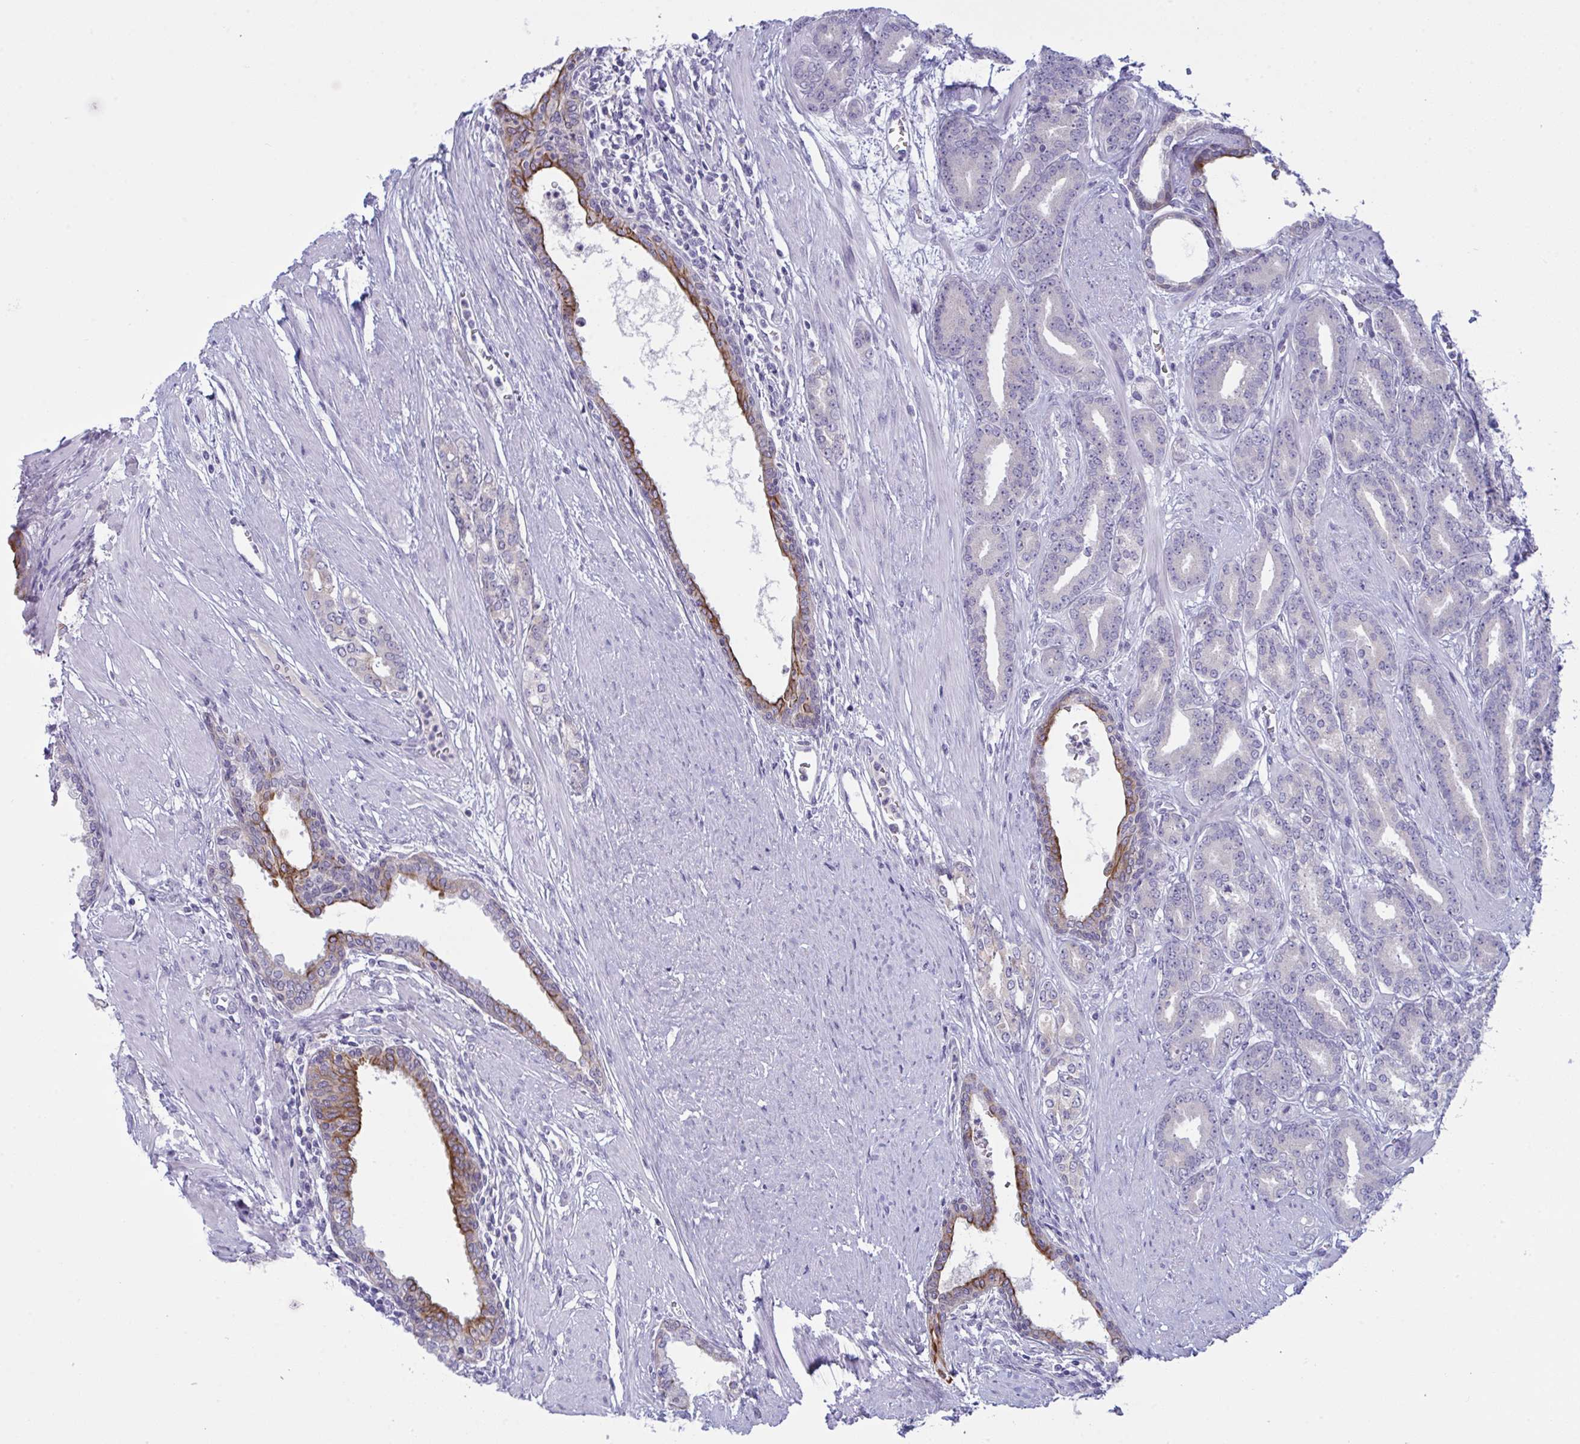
{"staining": {"intensity": "negative", "quantity": "none", "location": "none"}, "tissue": "prostate cancer", "cell_type": "Tumor cells", "image_type": "cancer", "snomed": [{"axis": "morphology", "description": "Adenocarcinoma, High grade"}, {"axis": "topography", "description": "Prostate"}], "caption": "Immunohistochemistry micrograph of neoplastic tissue: human prostate high-grade adenocarcinoma stained with DAB demonstrates no significant protein expression in tumor cells.", "gene": "TENT5D", "patient": {"sex": "male", "age": 60}}